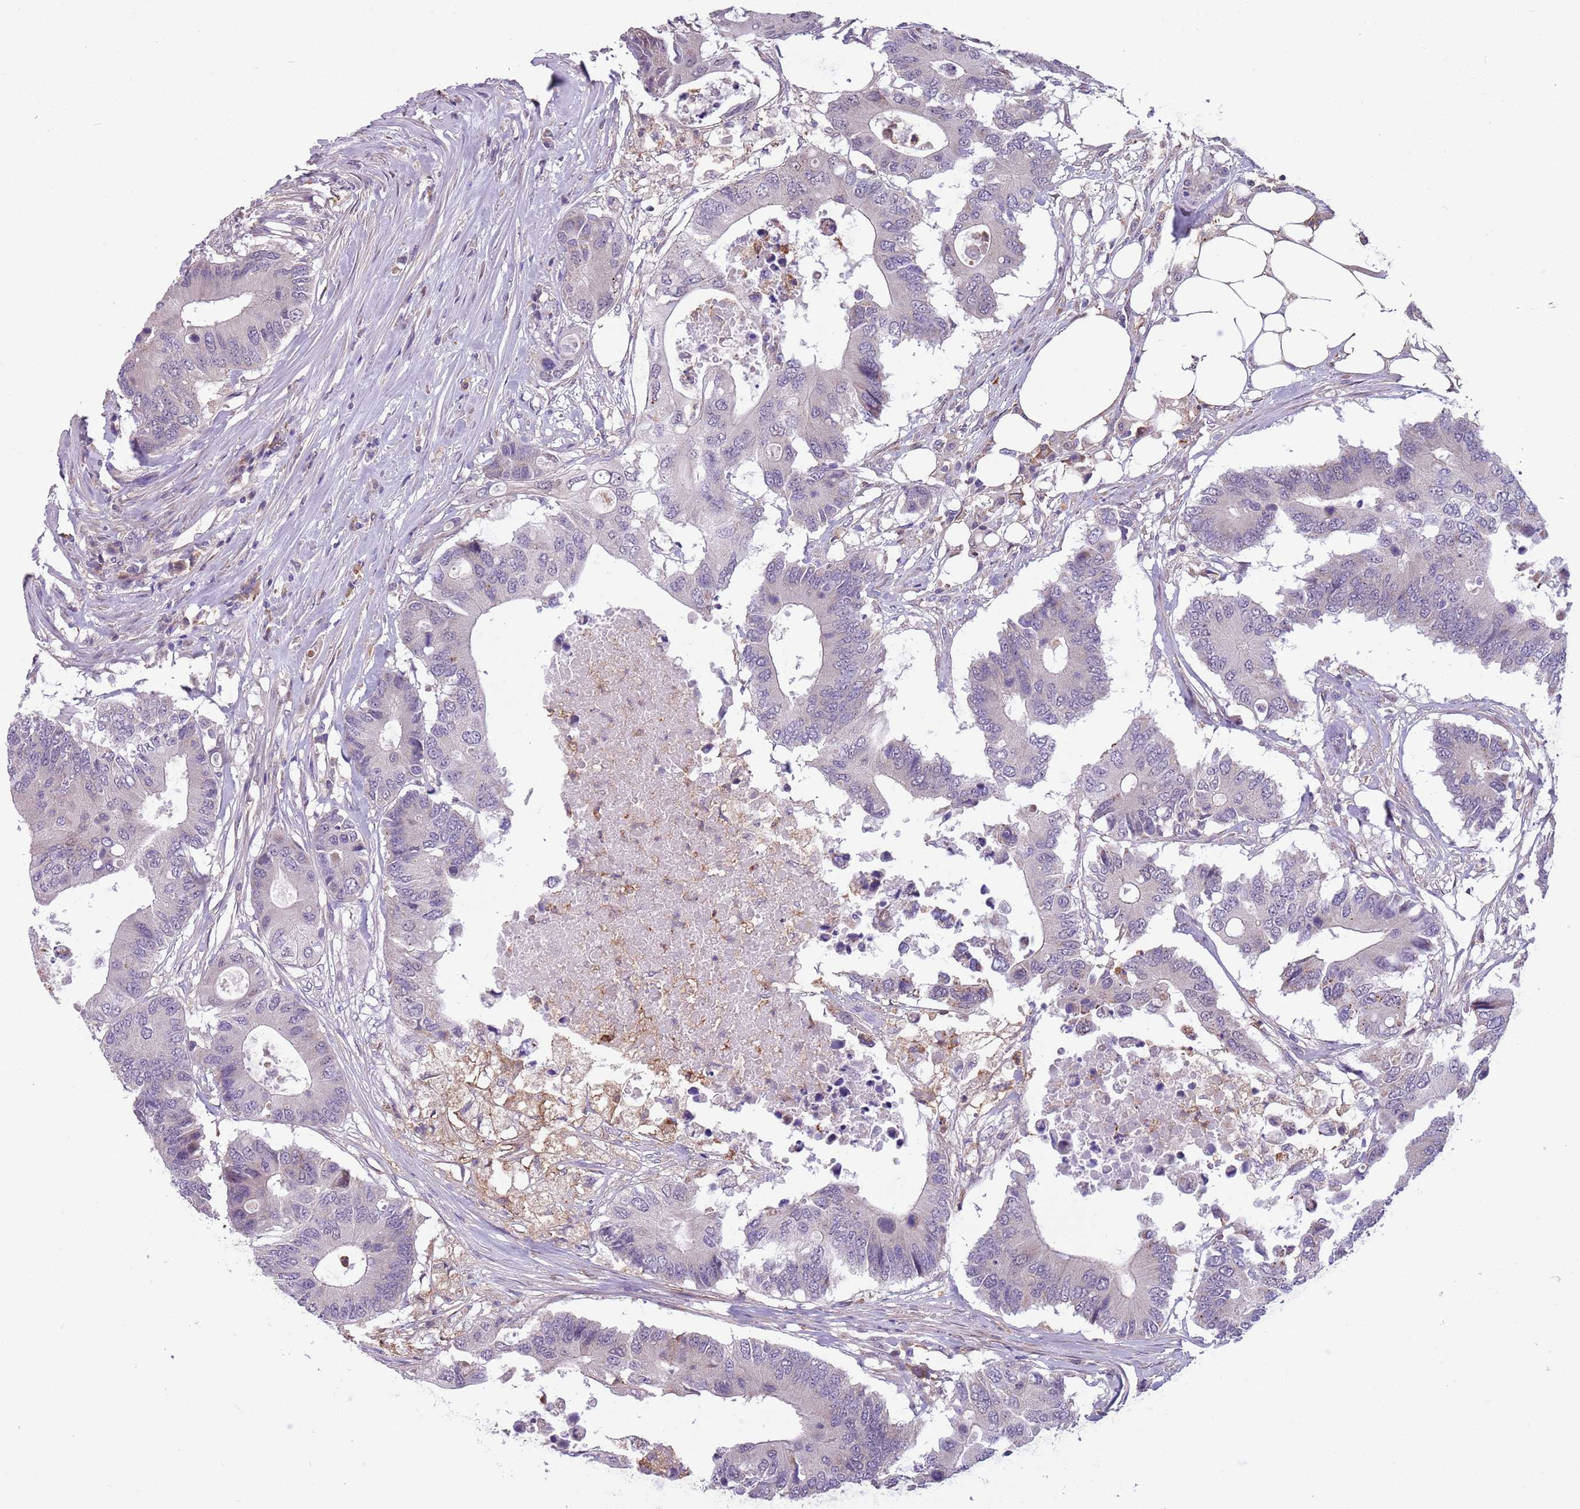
{"staining": {"intensity": "negative", "quantity": "none", "location": "none"}, "tissue": "colorectal cancer", "cell_type": "Tumor cells", "image_type": "cancer", "snomed": [{"axis": "morphology", "description": "Adenocarcinoma, NOS"}, {"axis": "topography", "description": "Colon"}], "caption": "Immunohistochemistry of colorectal cancer reveals no expression in tumor cells. (DAB immunohistochemistry (IHC) visualized using brightfield microscopy, high magnification).", "gene": "JAML", "patient": {"sex": "male", "age": 71}}